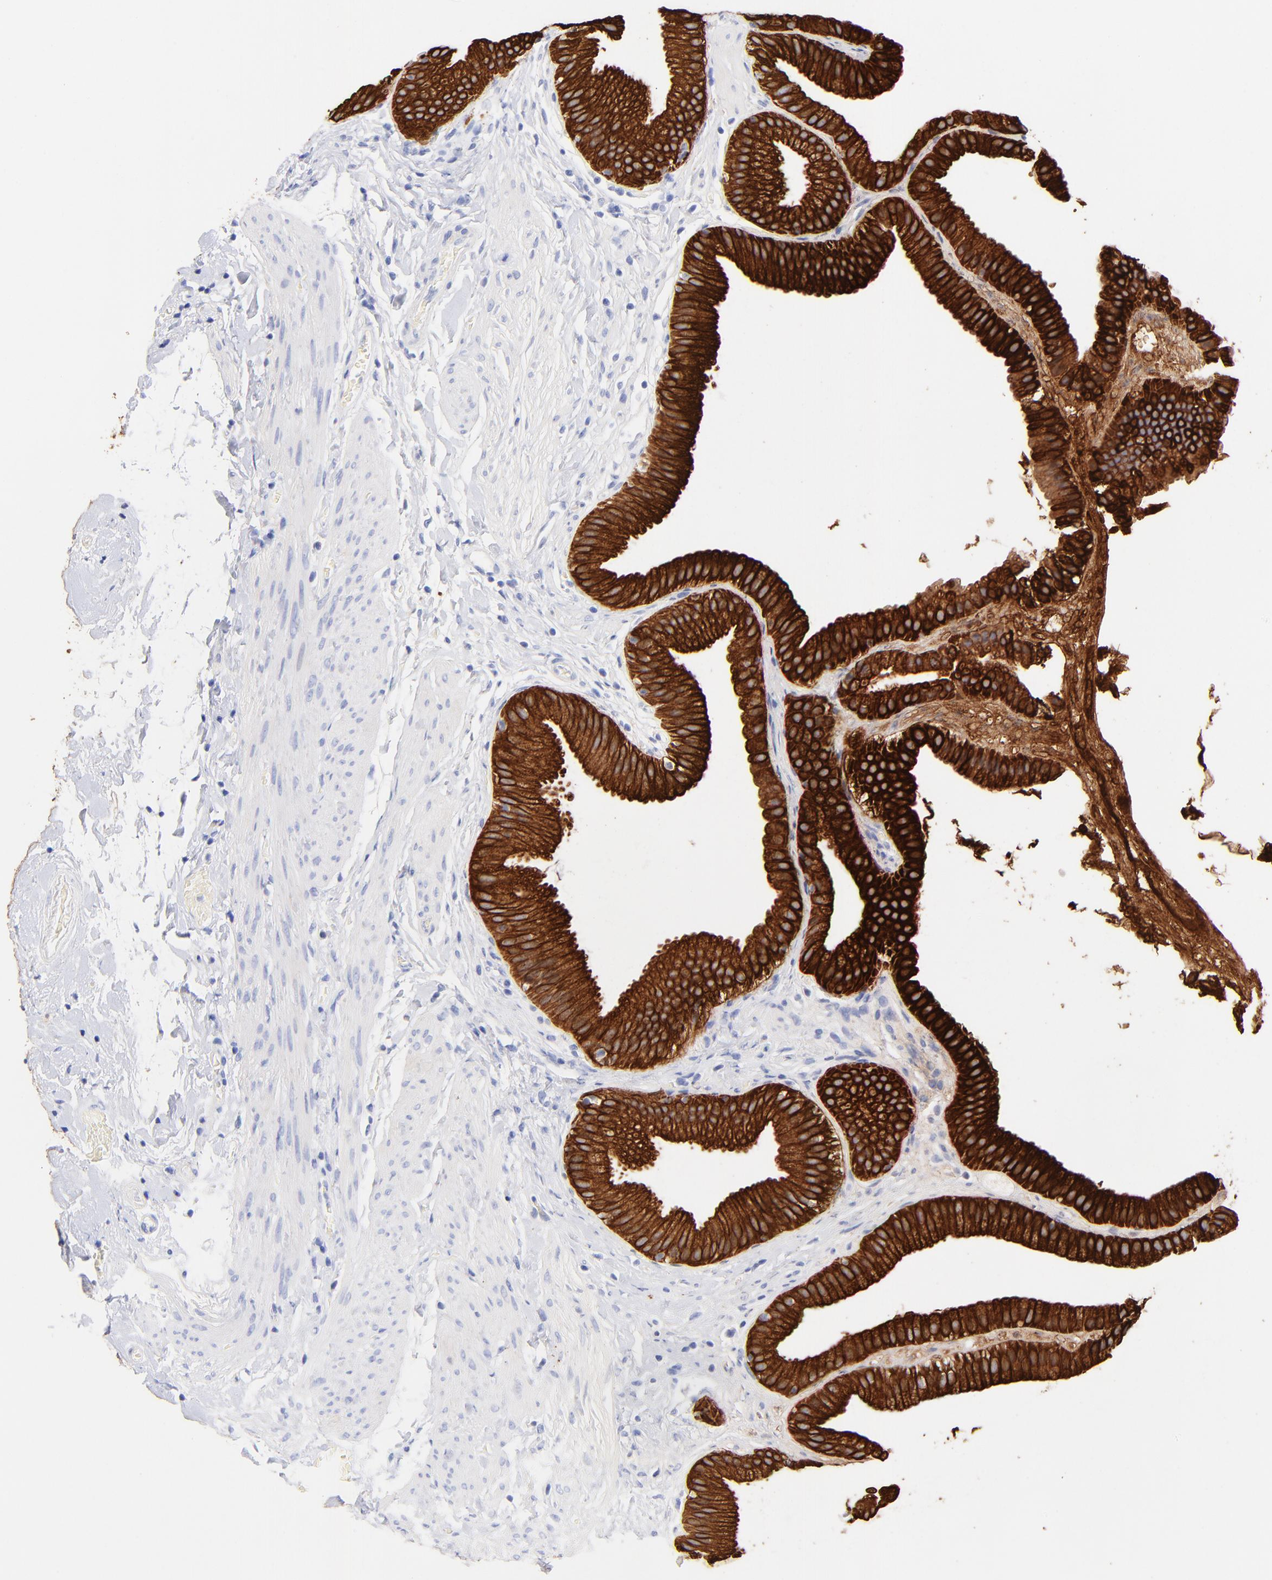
{"staining": {"intensity": "strong", "quantity": ">75%", "location": "cytoplasmic/membranous"}, "tissue": "gallbladder", "cell_type": "Glandular cells", "image_type": "normal", "snomed": [{"axis": "morphology", "description": "Normal tissue, NOS"}, {"axis": "topography", "description": "Gallbladder"}], "caption": "Protein expression analysis of normal gallbladder exhibits strong cytoplasmic/membranous expression in approximately >75% of glandular cells.", "gene": "KRT19", "patient": {"sex": "female", "age": 63}}